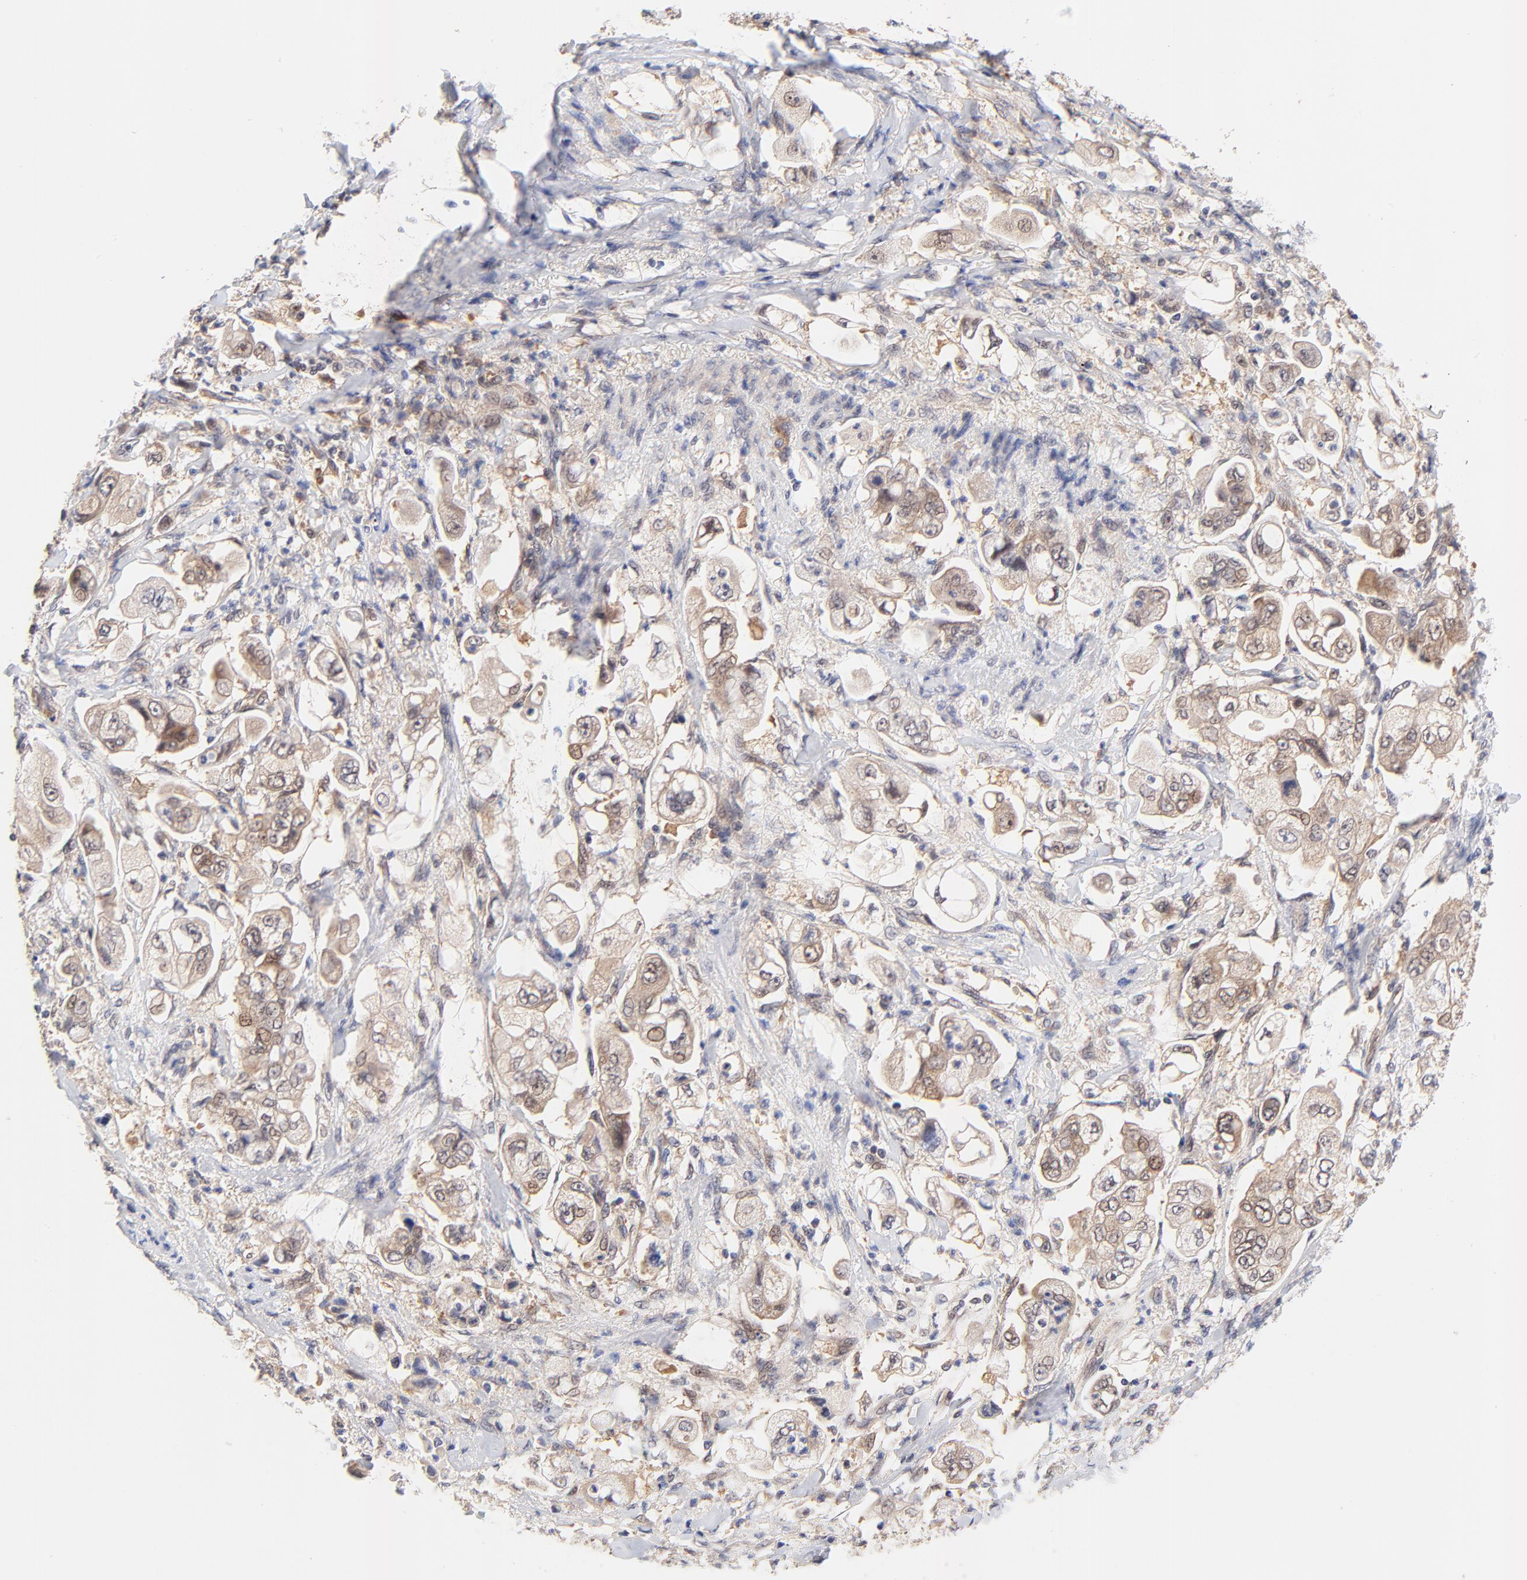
{"staining": {"intensity": "moderate", "quantity": ">75%", "location": "cytoplasmic/membranous,nuclear"}, "tissue": "stomach cancer", "cell_type": "Tumor cells", "image_type": "cancer", "snomed": [{"axis": "morphology", "description": "Adenocarcinoma, NOS"}, {"axis": "topography", "description": "Stomach"}], "caption": "There is medium levels of moderate cytoplasmic/membranous and nuclear staining in tumor cells of stomach cancer, as demonstrated by immunohistochemical staining (brown color).", "gene": "TXNL1", "patient": {"sex": "male", "age": 62}}